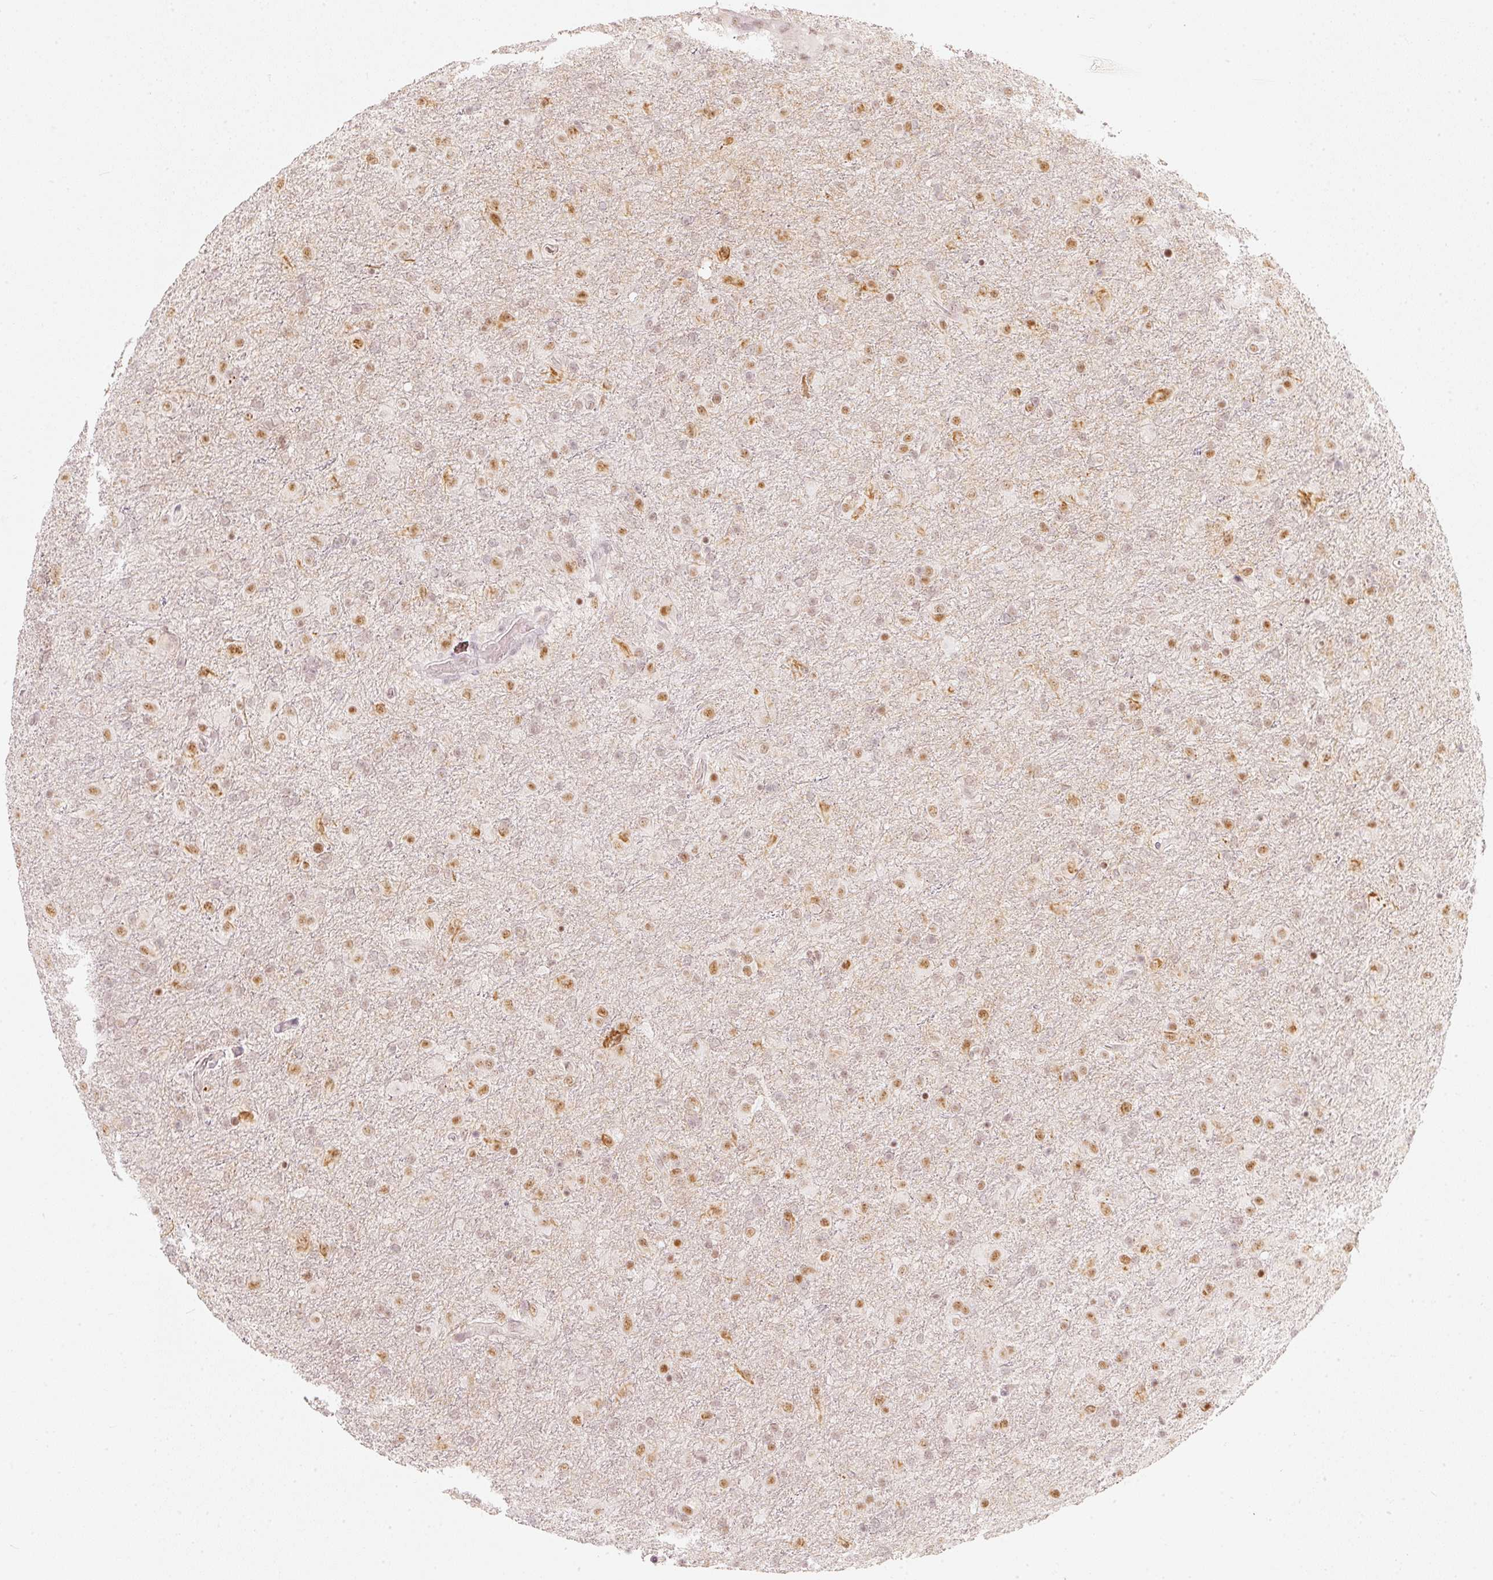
{"staining": {"intensity": "weak", "quantity": "25%-75%", "location": "nuclear"}, "tissue": "glioma", "cell_type": "Tumor cells", "image_type": "cancer", "snomed": [{"axis": "morphology", "description": "Glioma, malignant, Low grade"}, {"axis": "topography", "description": "Brain"}], "caption": "There is low levels of weak nuclear expression in tumor cells of malignant glioma (low-grade), as demonstrated by immunohistochemical staining (brown color).", "gene": "PPP1R10", "patient": {"sex": "male", "age": 65}}